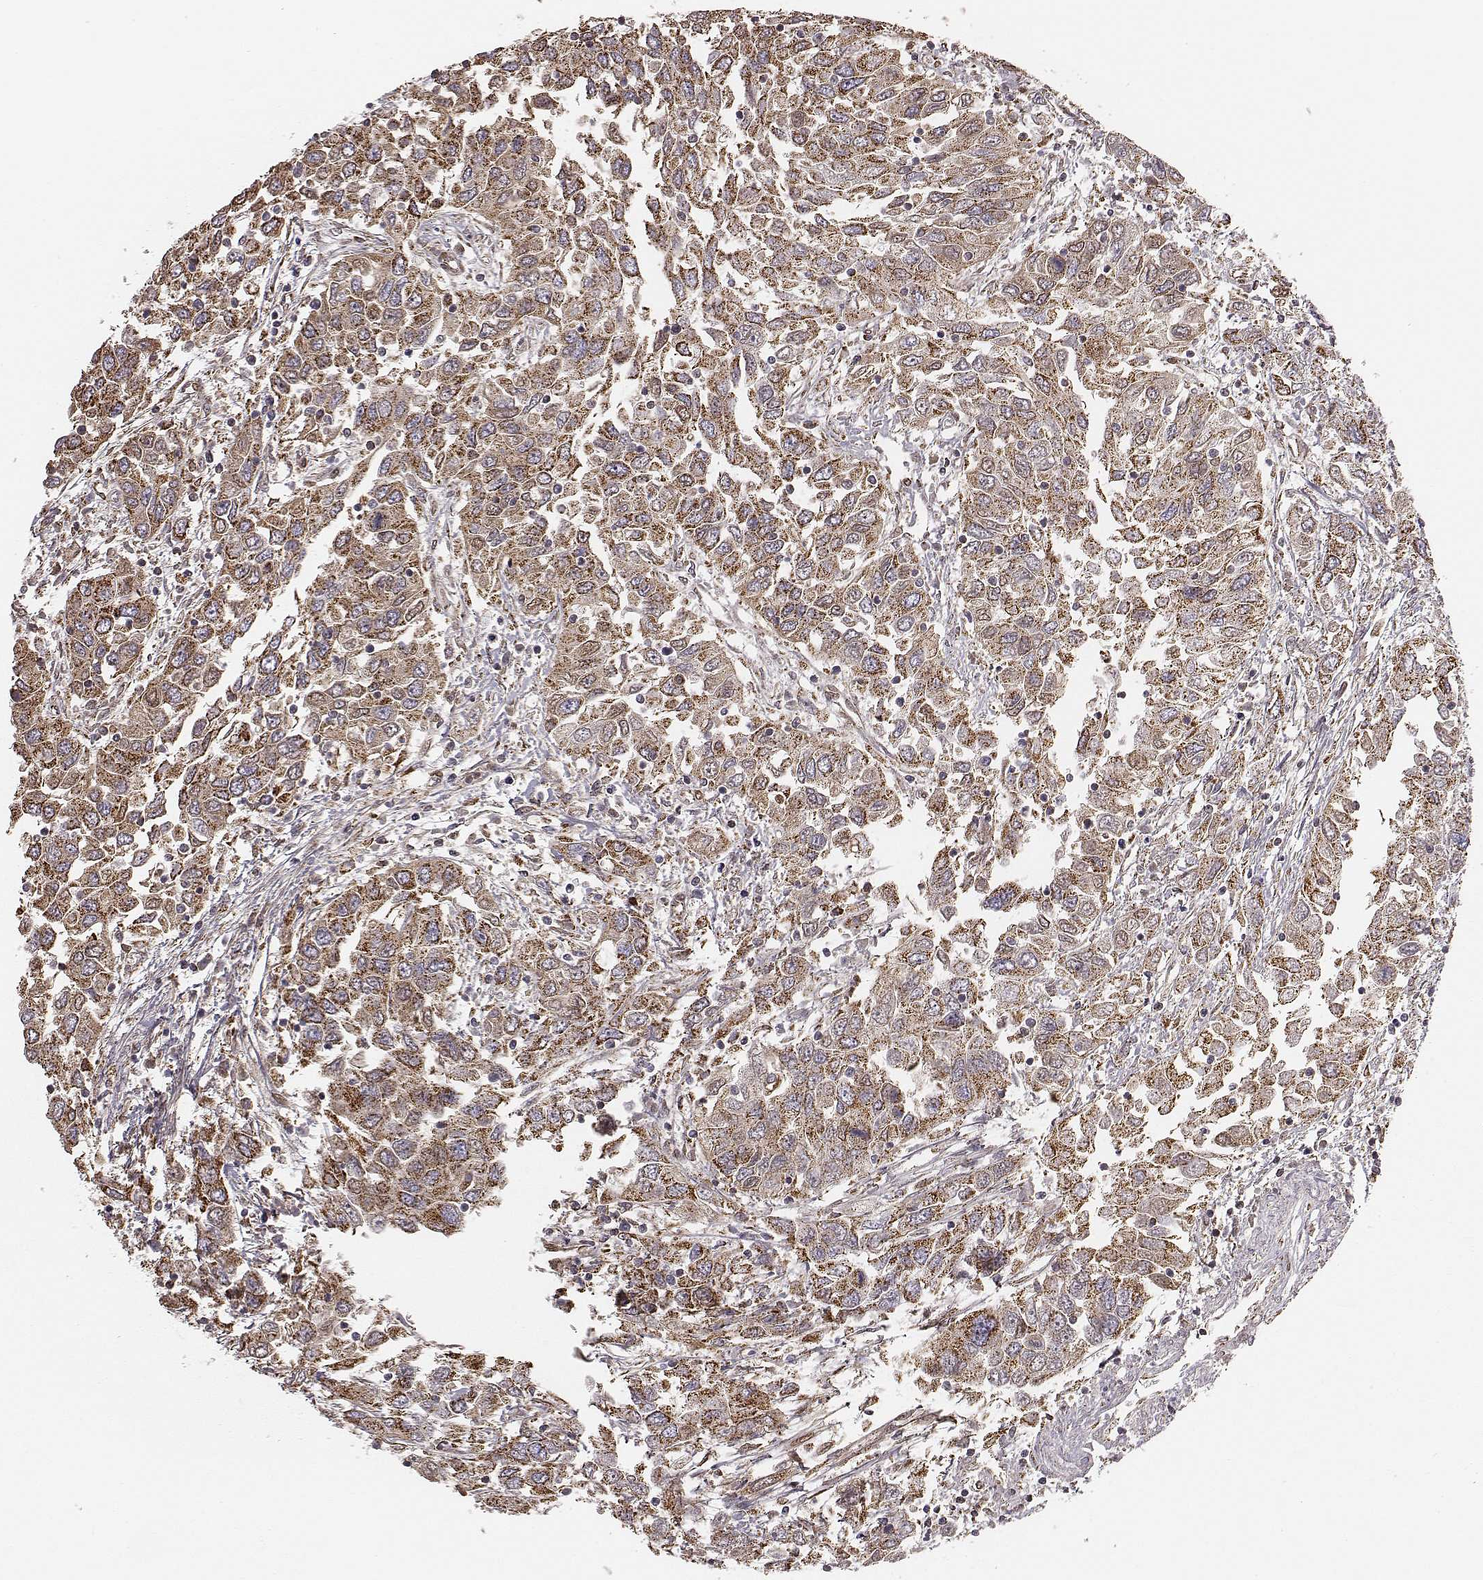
{"staining": {"intensity": "moderate", "quantity": ">75%", "location": "cytoplasmic/membranous"}, "tissue": "urothelial cancer", "cell_type": "Tumor cells", "image_type": "cancer", "snomed": [{"axis": "morphology", "description": "Urothelial carcinoma, High grade"}, {"axis": "topography", "description": "Urinary bladder"}], "caption": "Immunohistochemistry of human high-grade urothelial carcinoma demonstrates medium levels of moderate cytoplasmic/membranous expression in approximately >75% of tumor cells.", "gene": "ACOT2", "patient": {"sex": "male", "age": 76}}